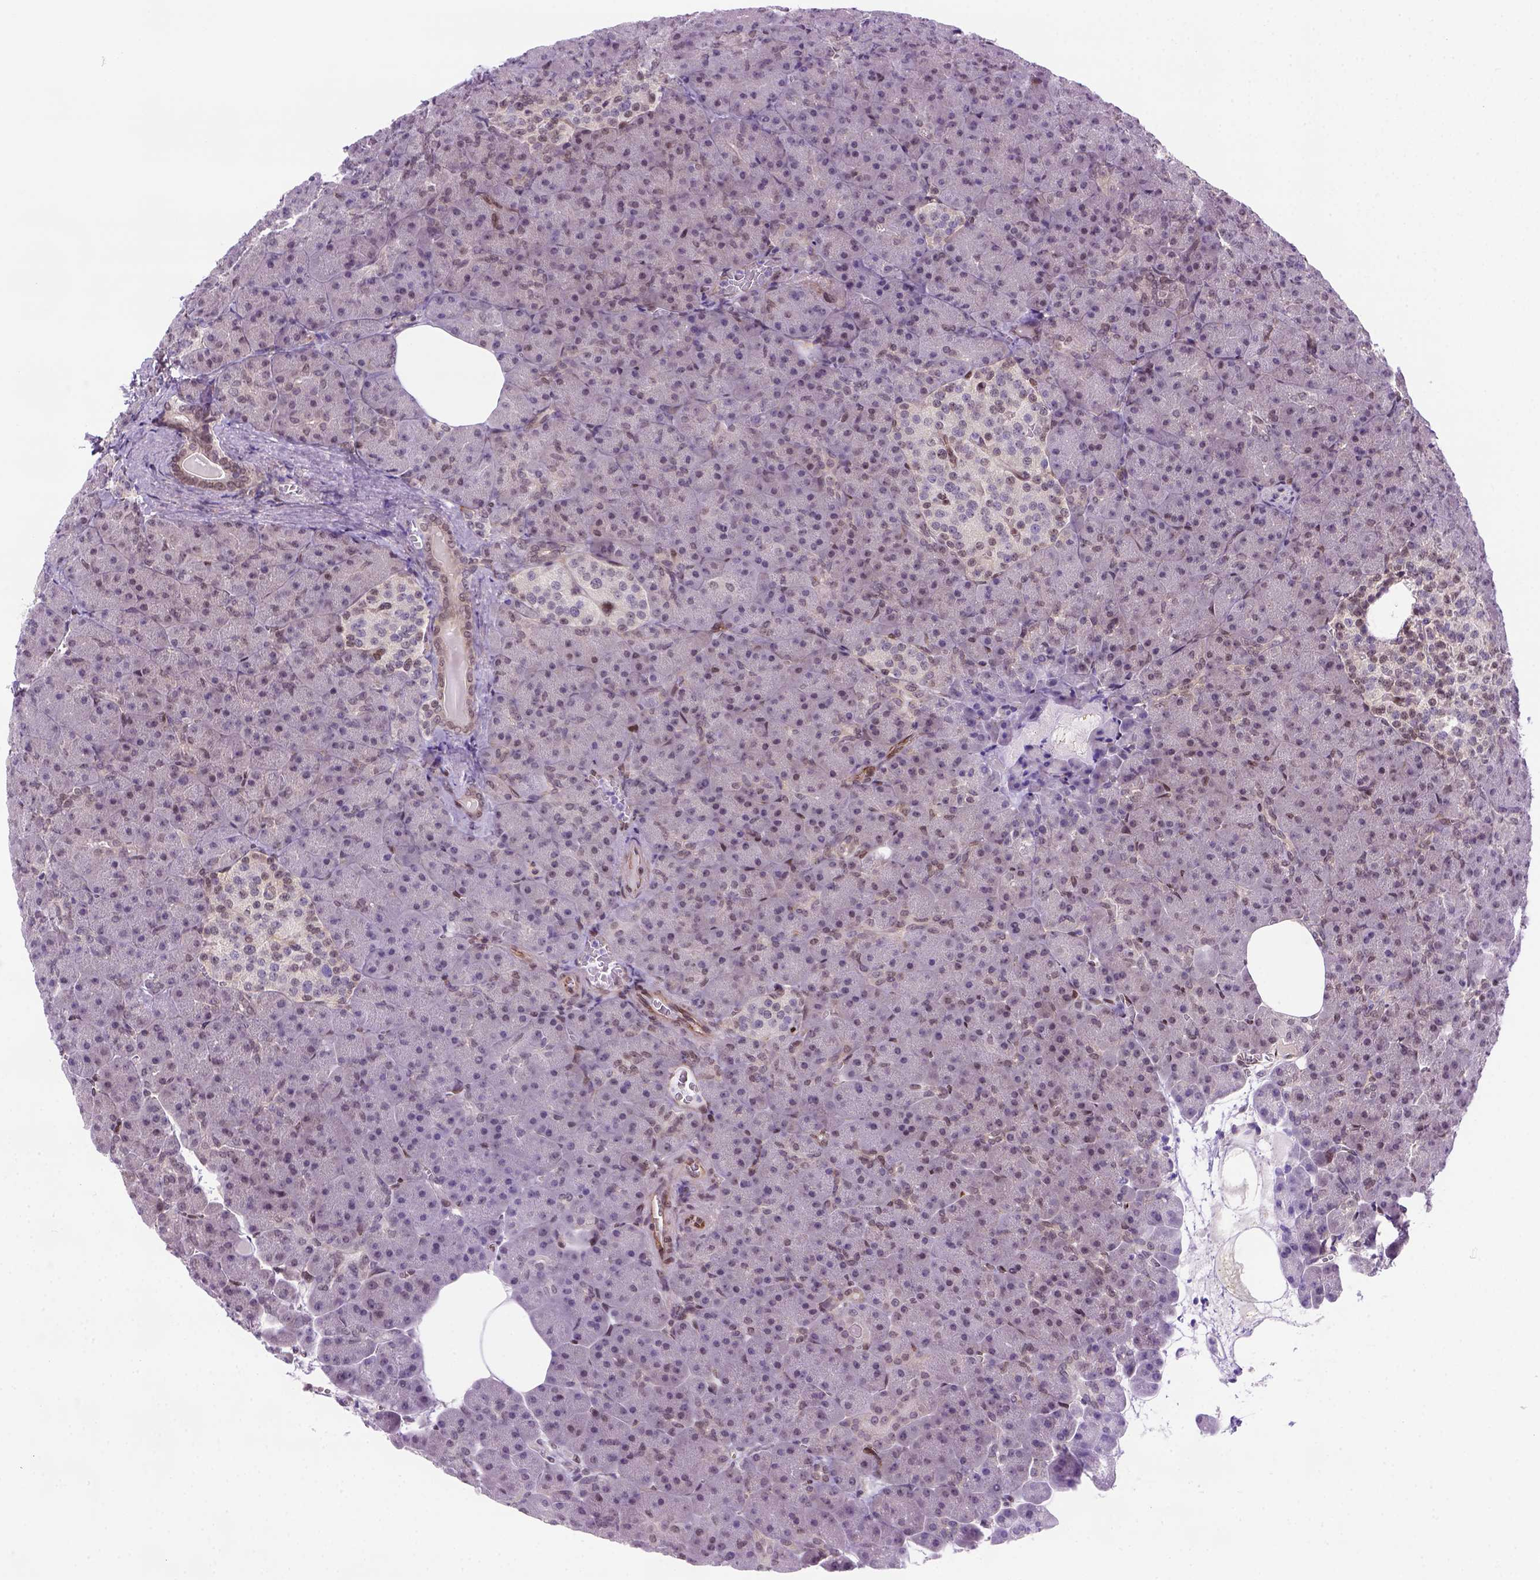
{"staining": {"intensity": "weak", "quantity": "<25%", "location": "nuclear"}, "tissue": "pancreas", "cell_type": "Exocrine glandular cells", "image_type": "normal", "snomed": [{"axis": "morphology", "description": "Normal tissue, NOS"}, {"axis": "topography", "description": "Pancreas"}], "caption": "Immunohistochemical staining of normal pancreas reveals no significant positivity in exocrine glandular cells. (DAB immunohistochemistry, high magnification).", "gene": "MGMT", "patient": {"sex": "female", "age": 74}}